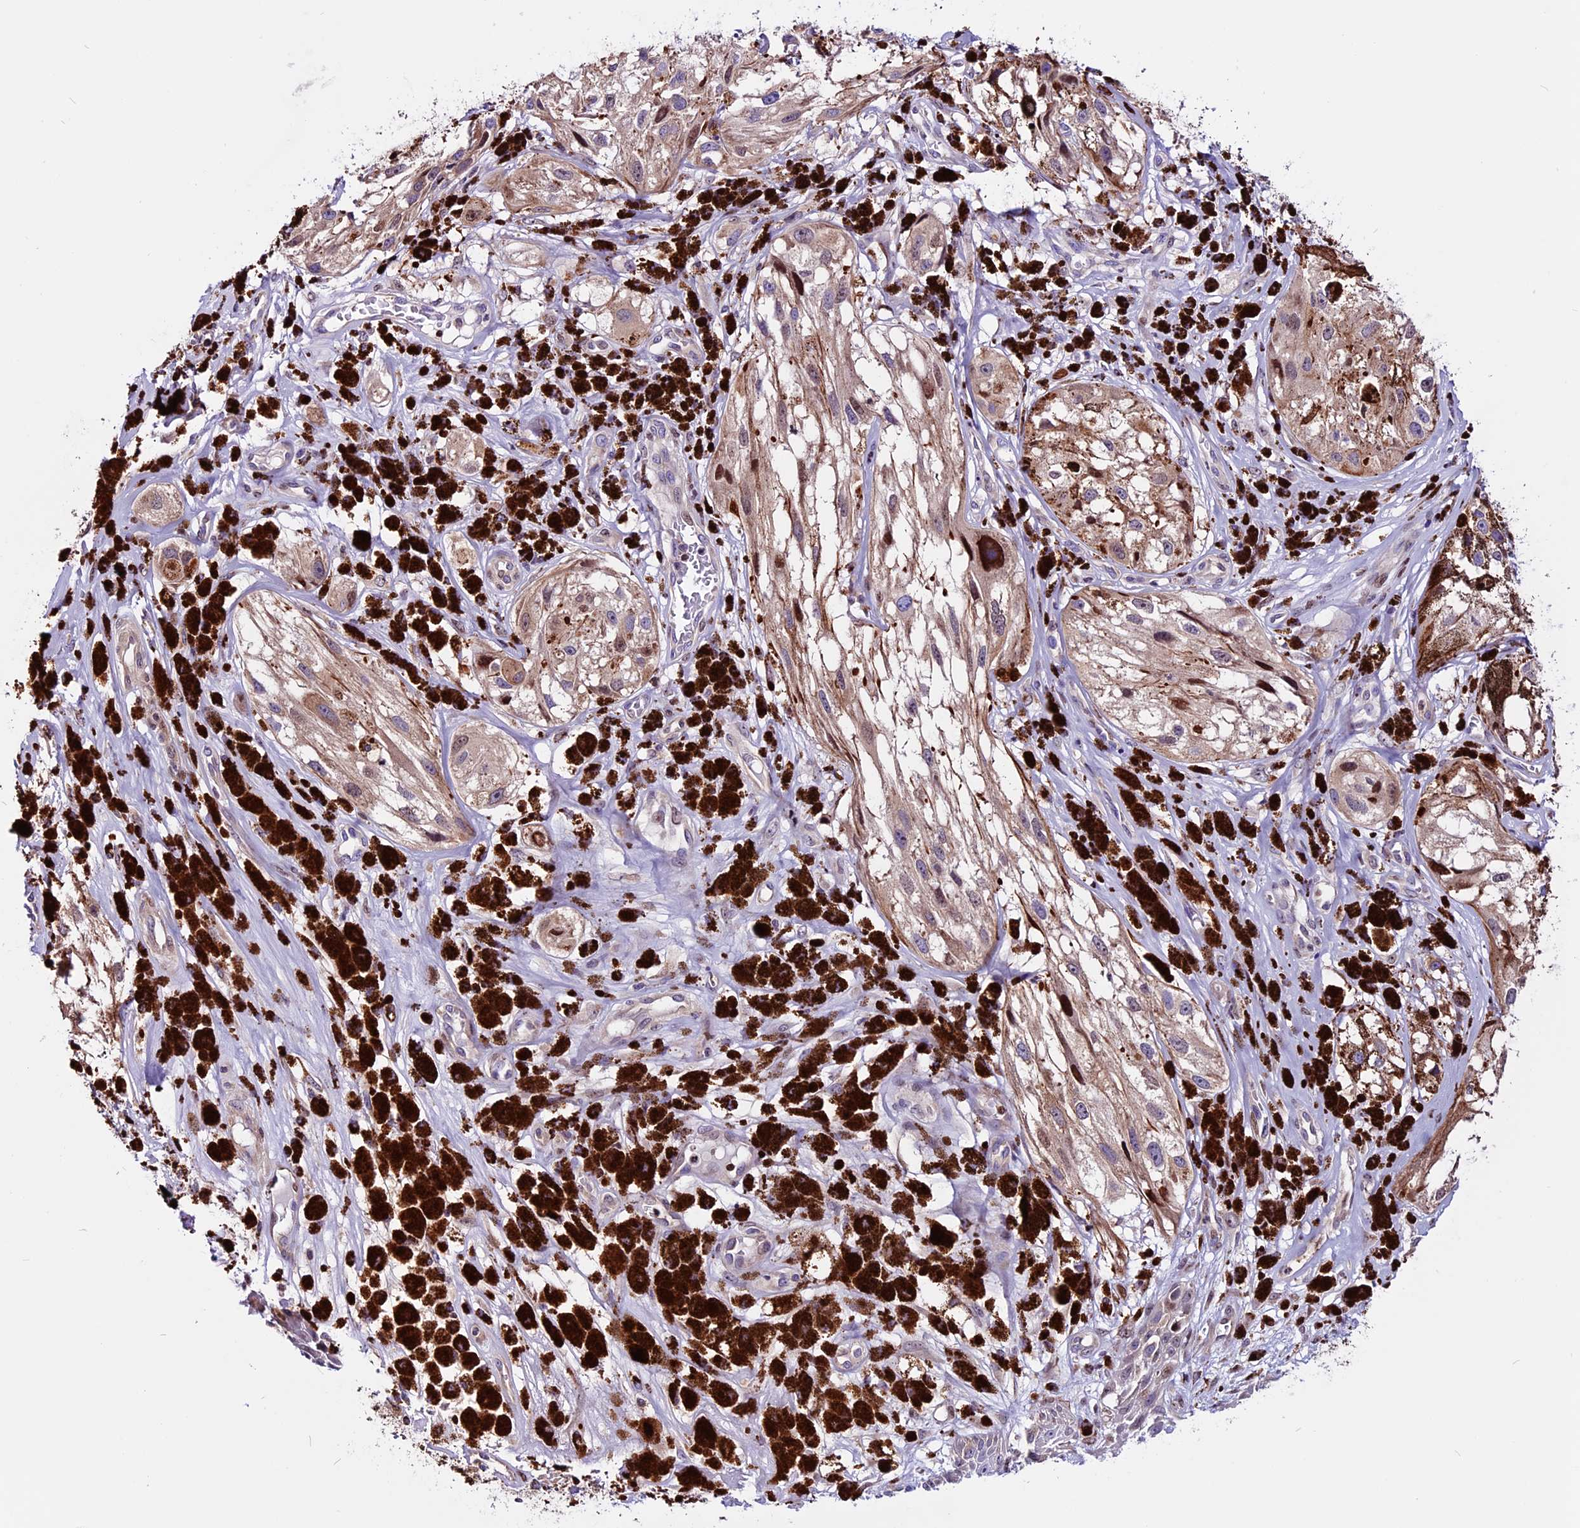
{"staining": {"intensity": "weak", "quantity": ">75%", "location": "cytoplasmic/membranous"}, "tissue": "melanoma", "cell_type": "Tumor cells", "image_type": "cancer", "snomed": [{"axis": "morphology", "description": "Malignant melanoma, NOS"}, {"axis": "topography", "description": "Skin"}], "caption": "The image exhibits staining of melanoma, revealing weak cytoplasmic/membranous protein expression (brown color) within tumor cells.", "gene": "RINL", "patient": {"sex": "male", "age": 88}}